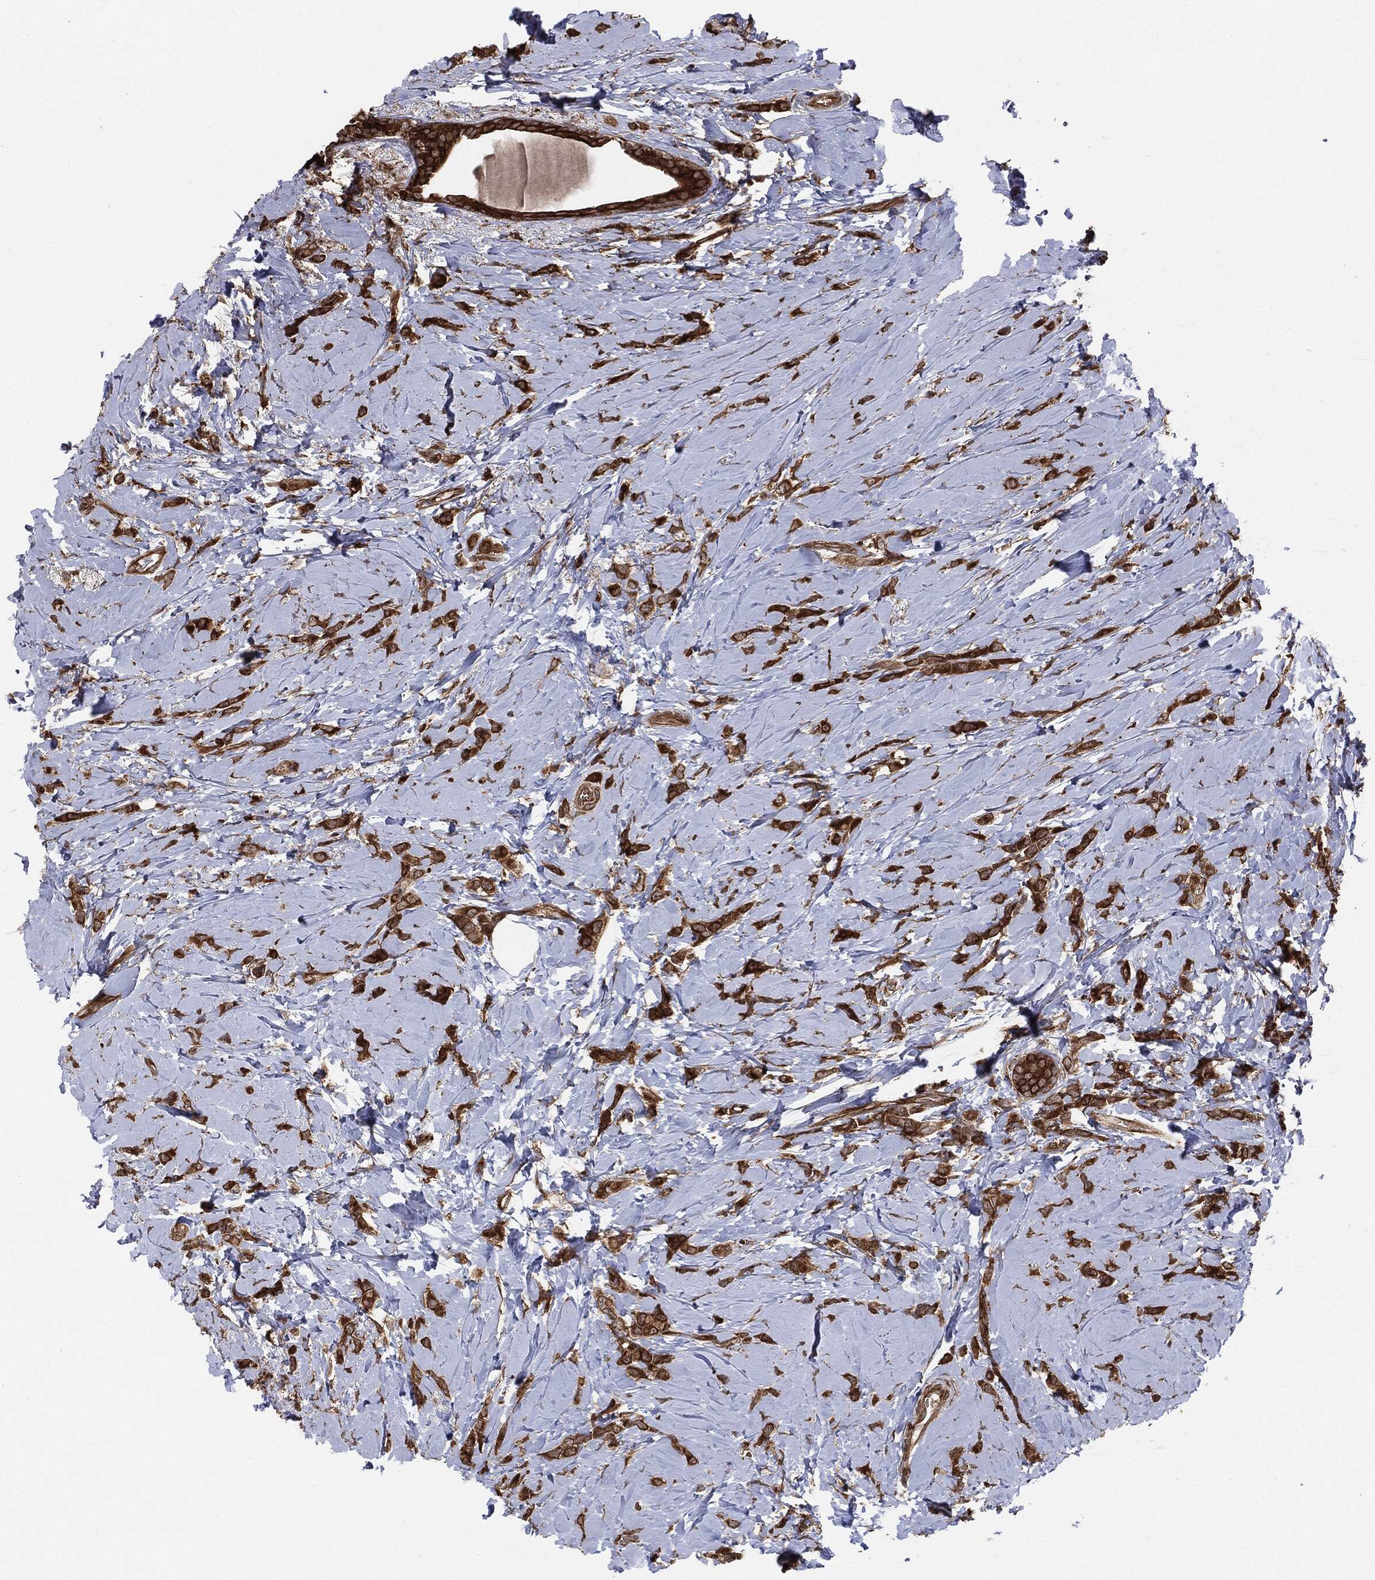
{"staining": {"intensity": "strong", "quantity": ">75%", "location": "cytoplasmic/membranous"}, "tissue": "breast cancer", "cell_type": "Tumor cells", "image_type": "cancer", "snomed": [{"axis": "morphology", "description": "Lobular carcinoma"}, {"axis": "topography", "description": "Breast"}], "caption": "Immunohistochemical staining of breast cancer (lobular carcinoma) exhibits strong cytoplasmic/membranous protein positivity in approximately >75% of tumor cells.", "gene": "NME1", "patient": {"sex": "female", "age": 66}}